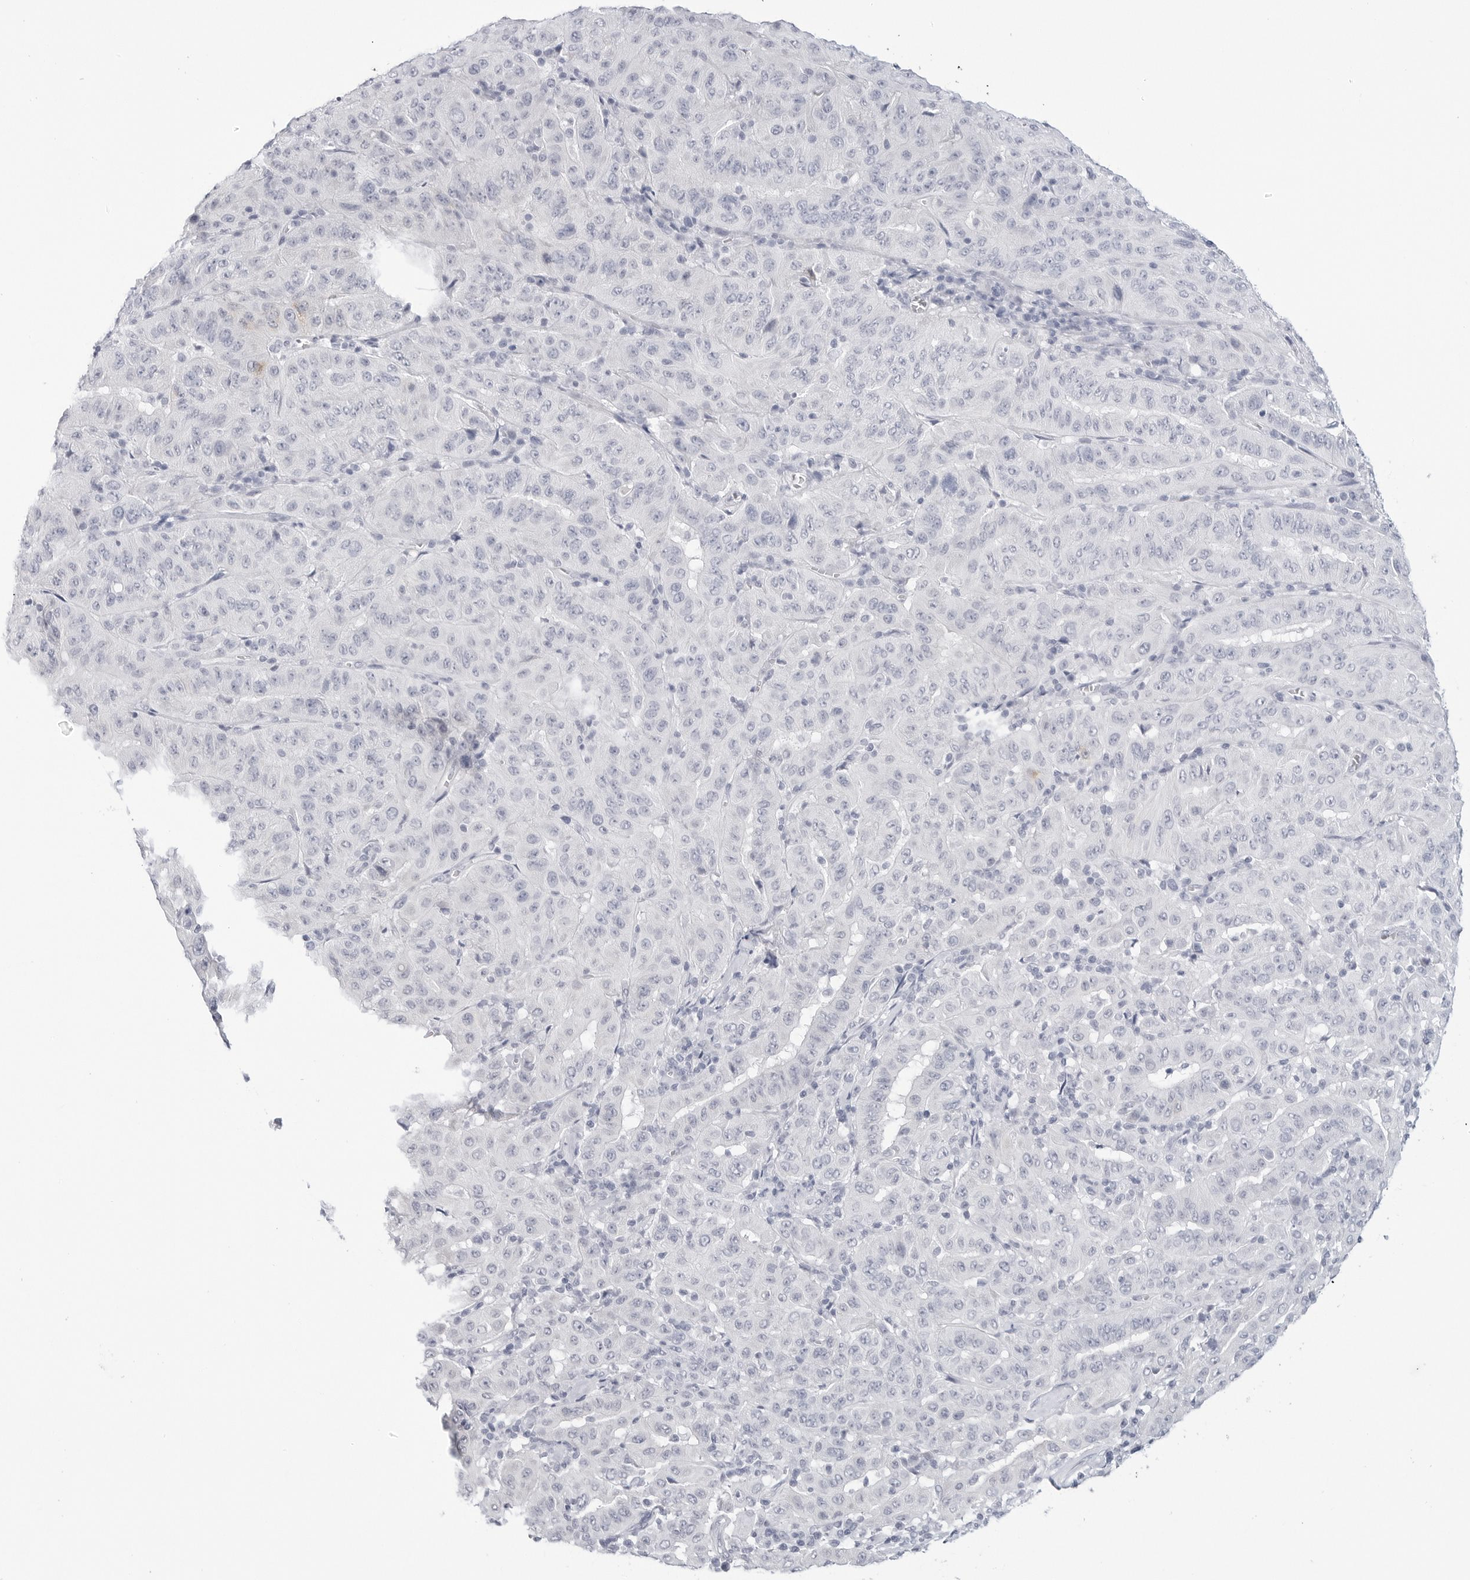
{"staining": {"intensity": "negative", "quantity": "none", "location": "none"}, "tissue": "pancreatic cancer", "cell_type": "Tumor cells", "image_type": "cancer", "snomed": [{"axis": "morphology", "description": "Adenocarcinoma, NOS"}, {"axis": "topography", "description": "Pancreas"}], "caption": "The histopathology image shows no significant staining in tumor cells of pancreatic cancer.", "gene": "HSPB7", "patient": {"sex": "male", "age": 63}}